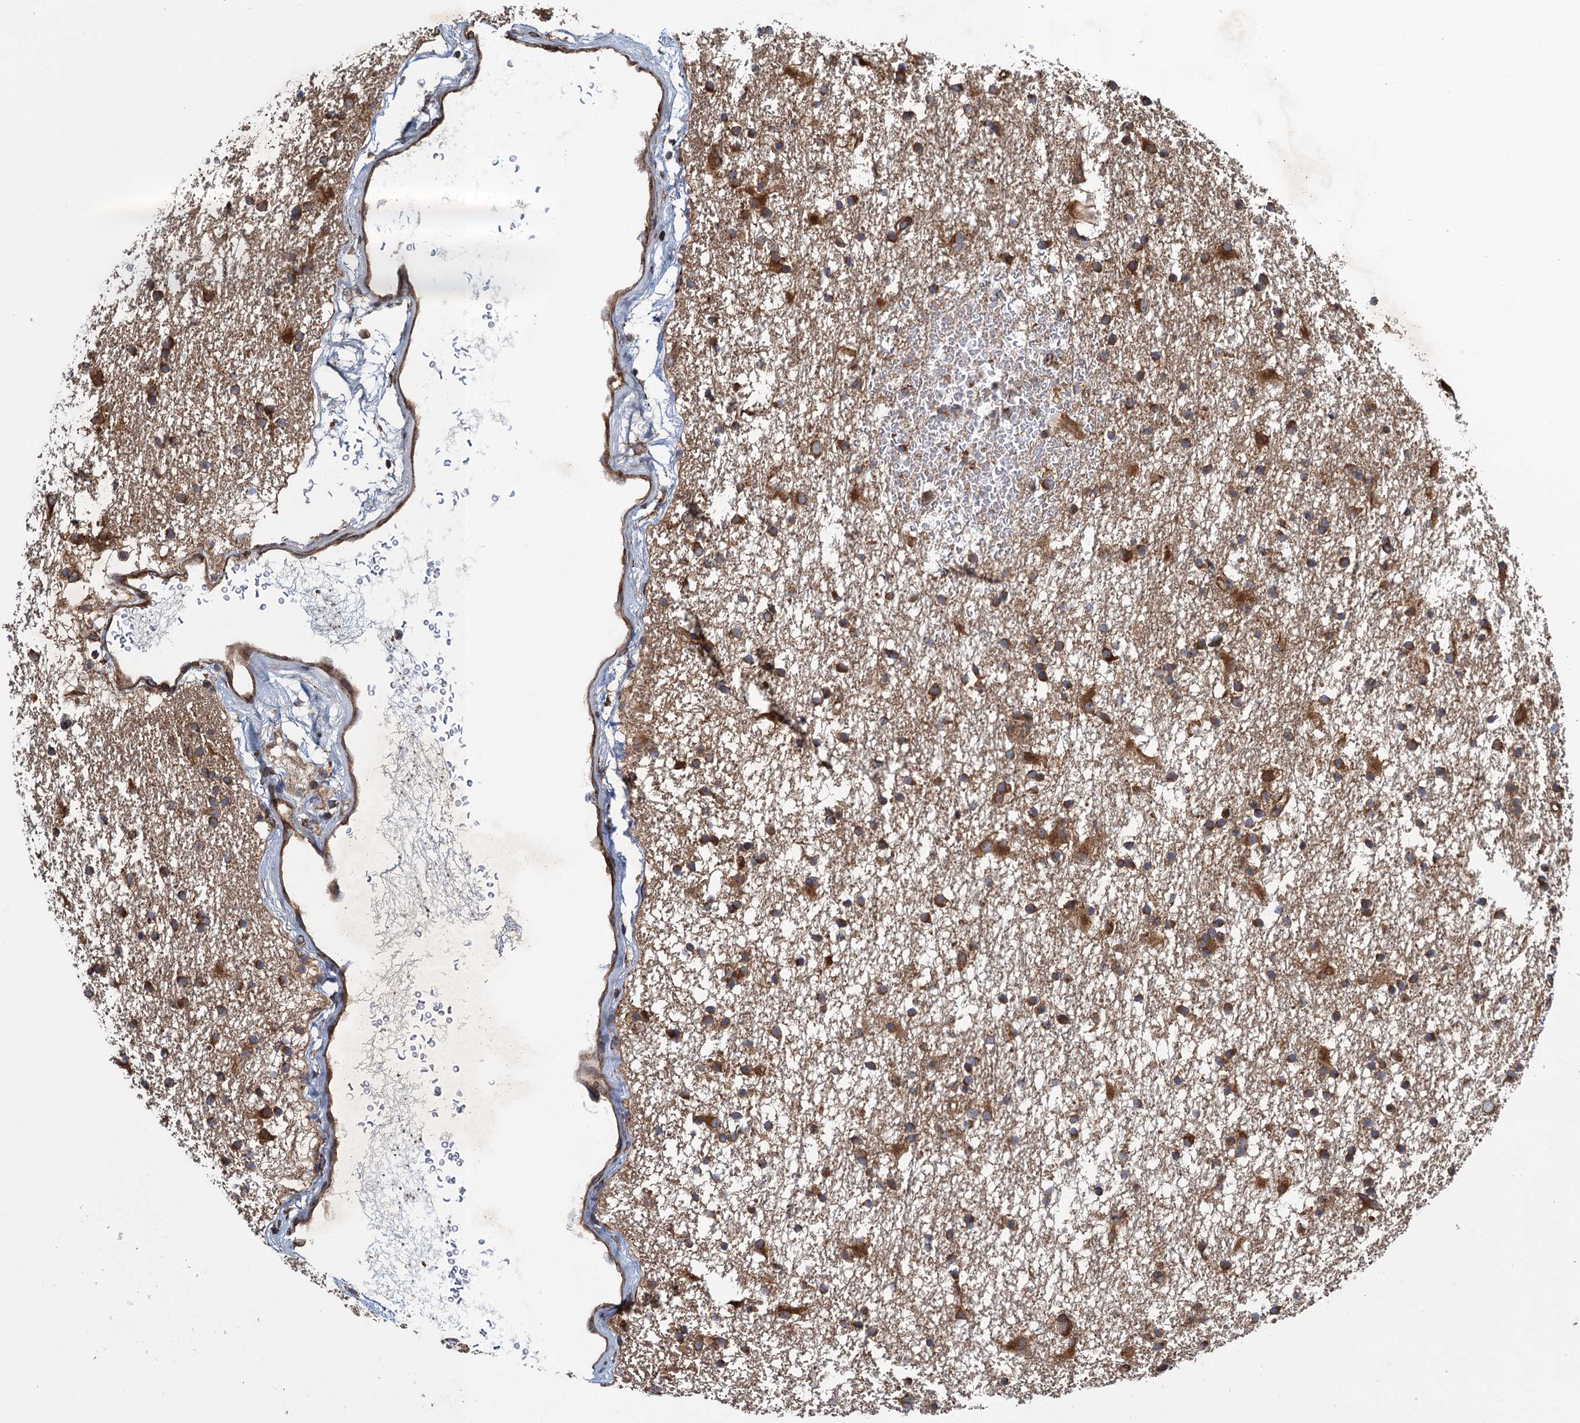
{"staining": {"intensity": "strong", "quantity": "25%-75%", "location": "cytoplasmic/membranous"}, "tissue": "glioma", "cell_type": "Tumor cells", "image_type": "cancer", "snomed": [{"axis": "morphology", "description": "Glioma, malignant, High grade"}, {"axis": "topography", "description": "Brain"}], "caption": "High-power microscopy captured an immunohistochemistry (IHC) image of glioma, revealing strong cytoplasmic/membranous positivity in about 25%-75% of tumor cells.", "gene": "MDM1", "patient": {"sex": "male", "age": 77}}